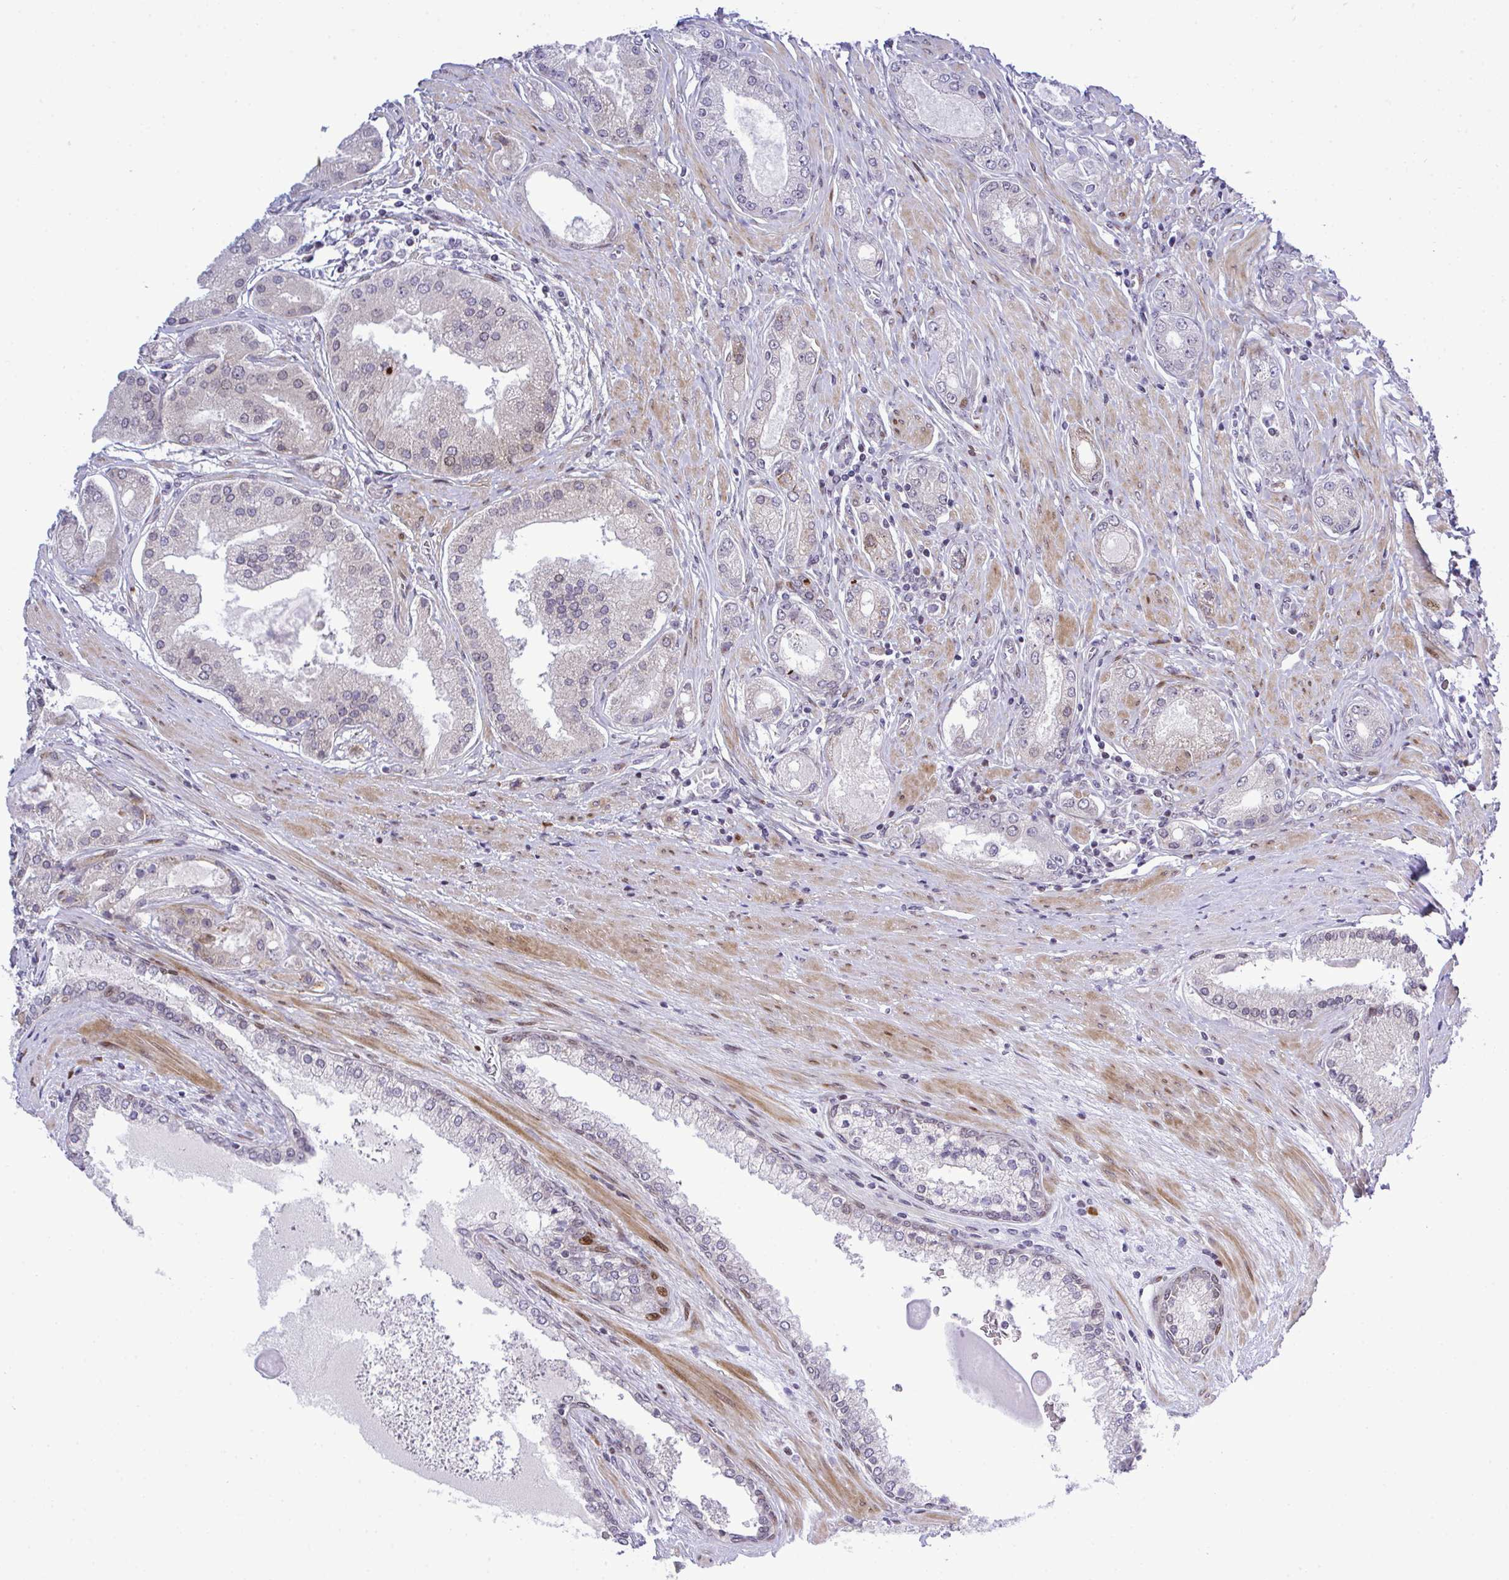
{"staining": {"intensity": "moderate", "quantity": "<25%", "location": "nuclear"}, "tissue": "prostate cancer", "cell_type": "Tumor cells", "image_type": "cancer", "snomed": [{"axis": "morphology", "description": "Adenocarcinoma, High grade"}, {"axis": "topography", "description": "Prostate"}], "caption": "Prostate cancer (high-grade adenocarcinoma) stained for a protein demonstrates moderate nuclear positivity in tumor cells.", "gene": "CASTOR2", "patient": {"sex": "male", "age": 67}}